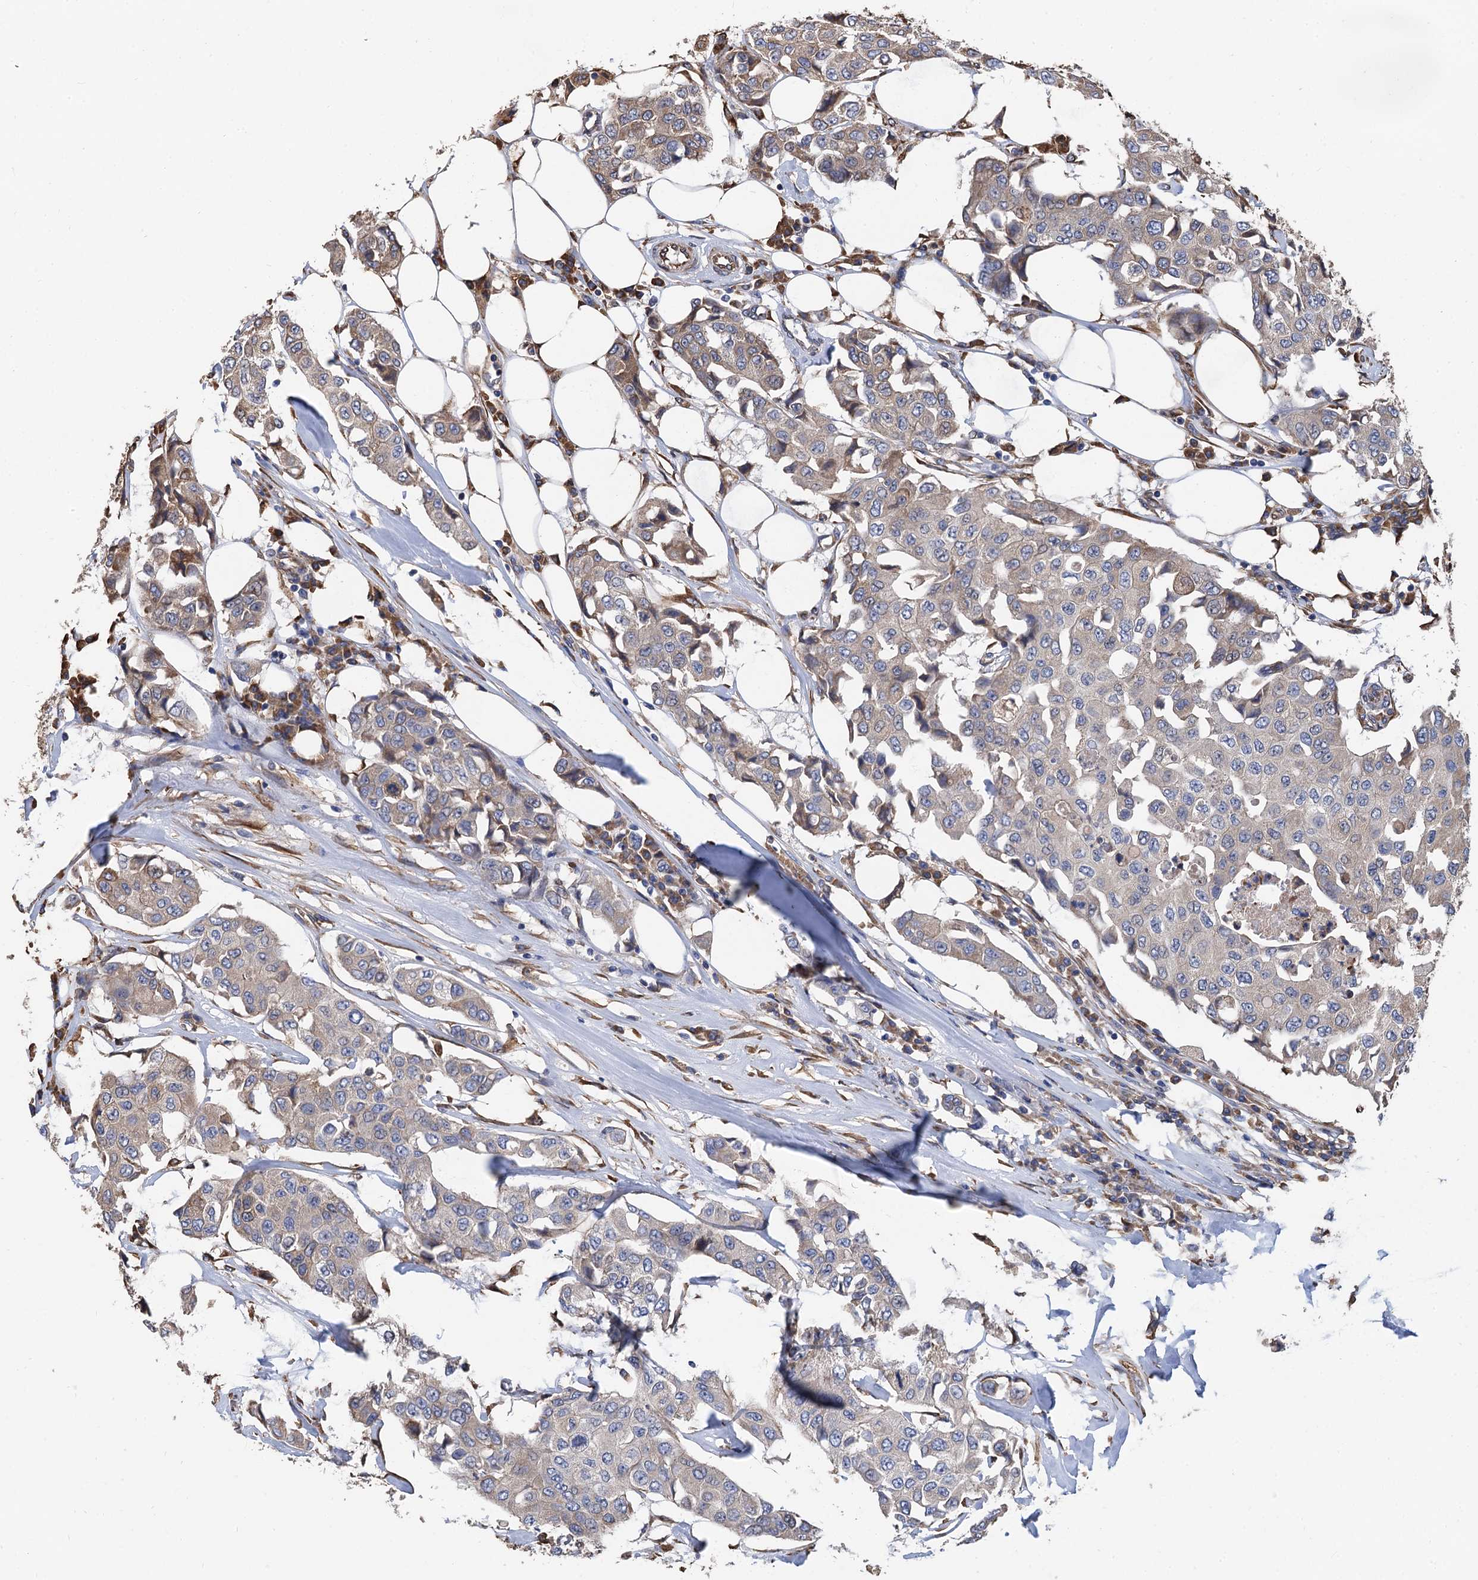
{"staining": {"intensity": "weak", "quantity": "<25%", "location": "cytoplasmic/membranous"}, "tissue": "breast cancer", "cell_type": "Tumor cells", "image_type": "cancer", "snomed": [{"axis": "morphology", "description": "Duct carcinoma"}, {"axis": "topography", "description": "Breast"}], "caption": "Tumor cells are negative for brown protein staining in breast cancer (intraductal carcinoma).", "gene": "CNNM1", "patient": {"sex": "female", "age": 80}}